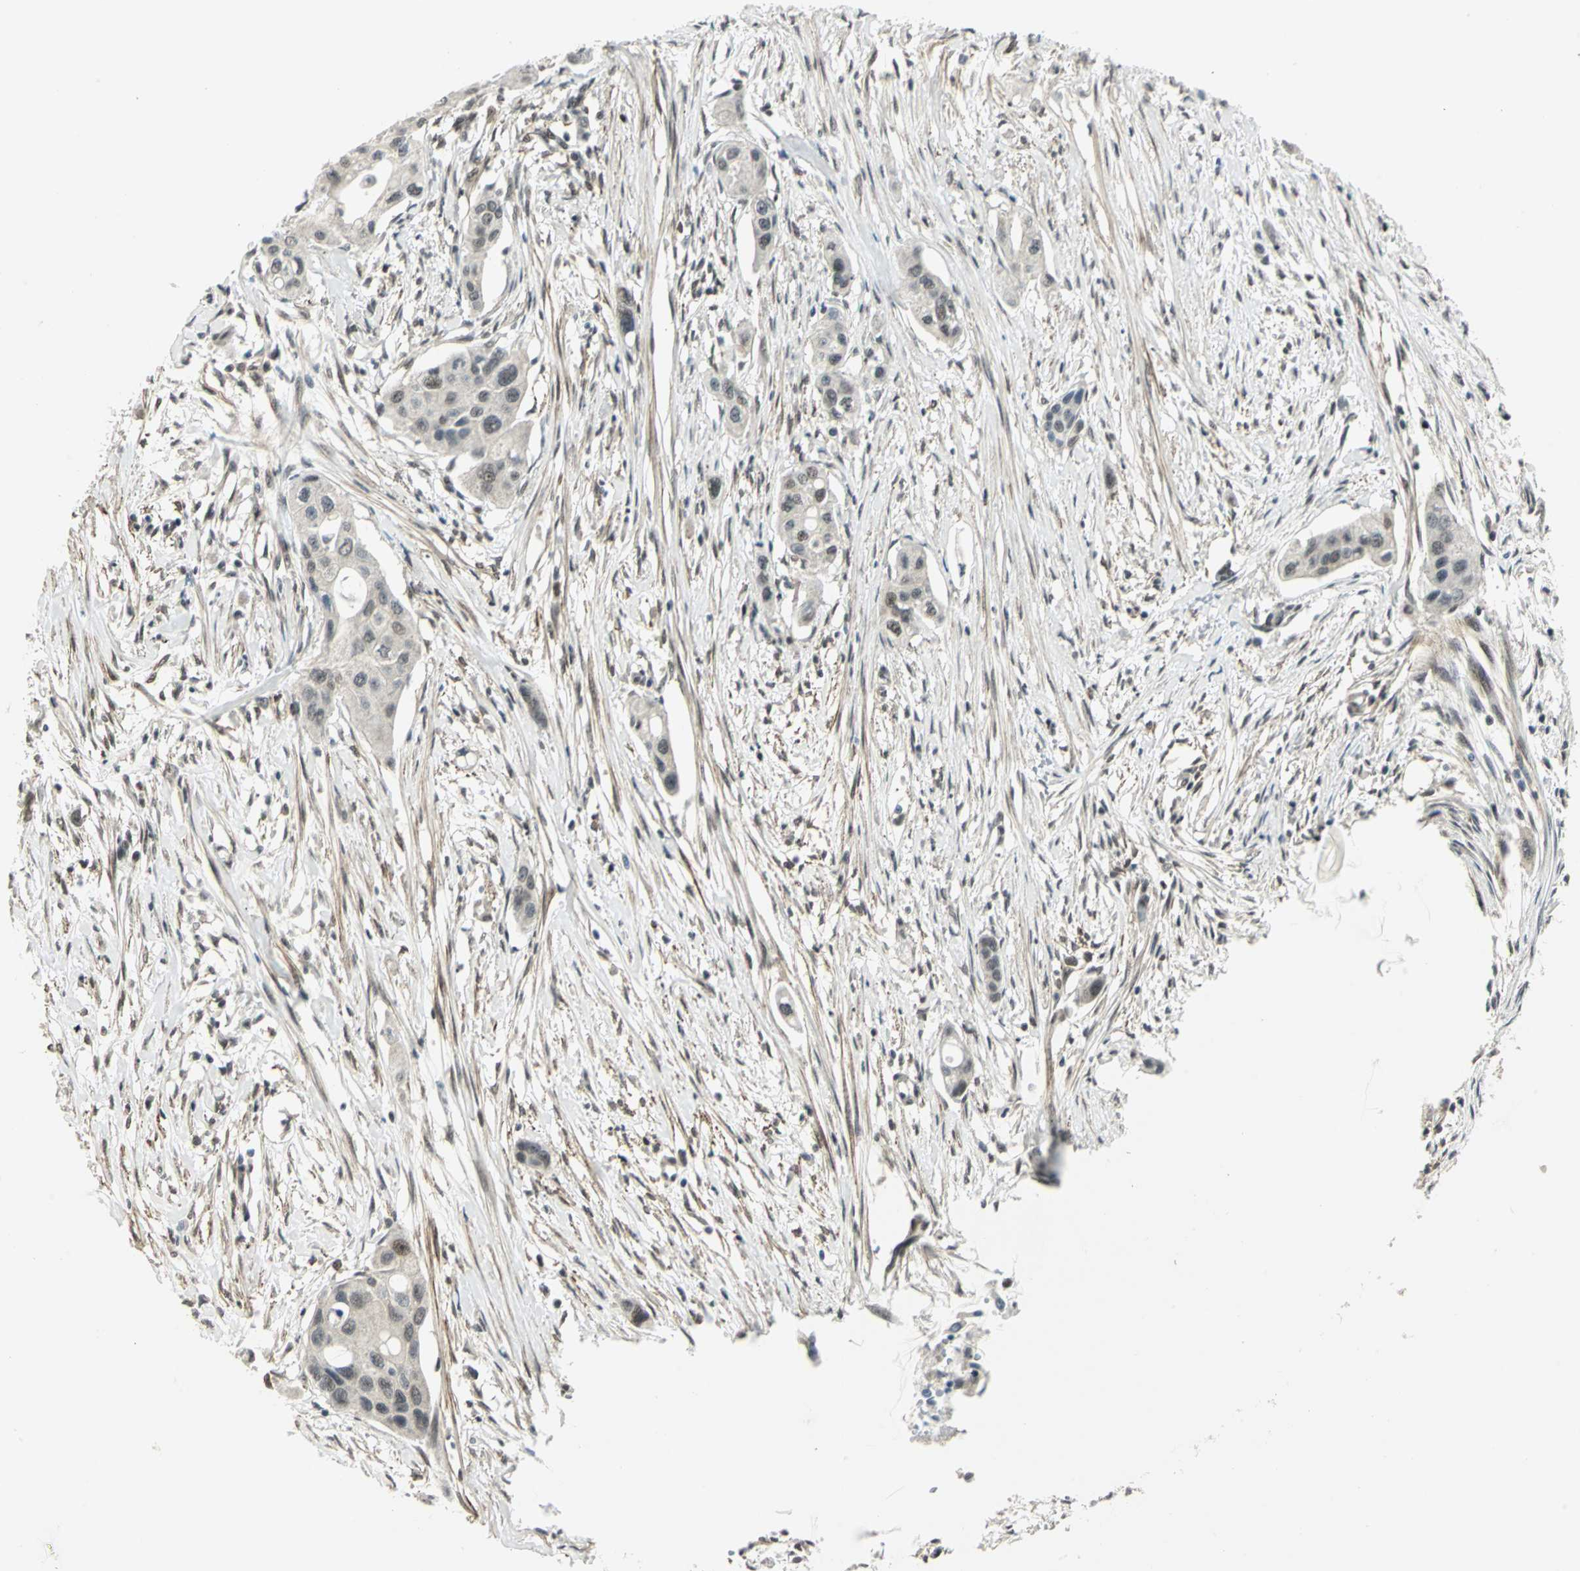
{"staining": {"intensity": "weak", "quantity": "<25%", "location": "nuclear"}, "tissue": "pancreatic cancer", "cell_type": "Tumor cells", "image_type": "cancer", "snomed": [{"axis": "morphology", "description": "Adenocarcinoma, NOS"}, {"axis": "topography", "description": "Pancreas"}], "caption": "Tumor cells show no significant positivity in adenocarcinoma (pancreatic). (Stains: DAB (3,3'-diaminobenzidine) IHC with hematoxylin counter stain, Microscopy: brightfield microscopy at high magnification).", "gene": "MTA1", "patient": {"sex": "female", "age": 60}}